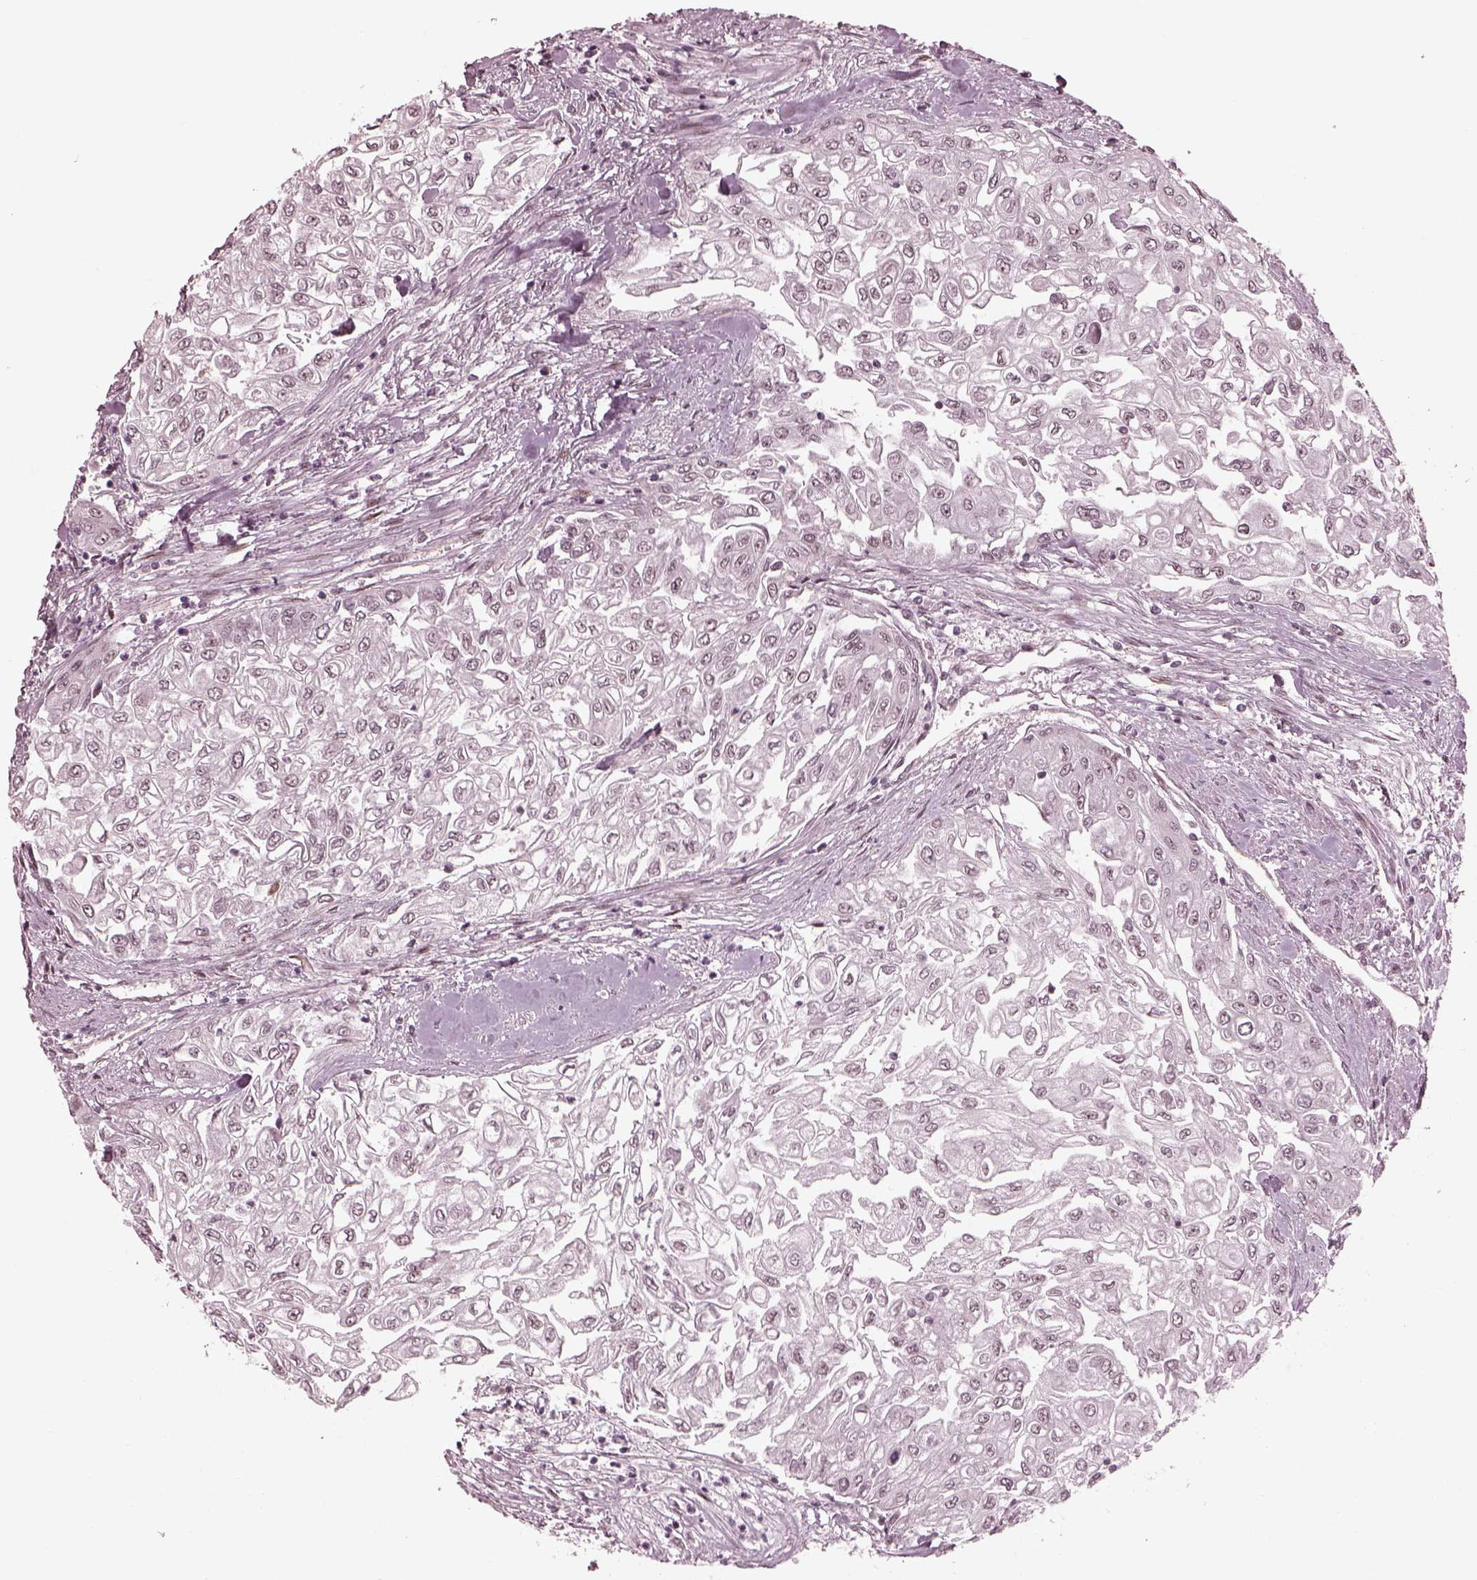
{"staining": {"intensity": "negative", "quantity": "none", "location": "none"}, "tissue": "urothelial cancer", "cell_type": "Tumor cells", "image_type": "cancer", "snomed": [{"axis": "morphology", "description": "Urothelial carcinoma, High grade"}, {"axis": "topography", "description": "Urinary bladder"}], "caption": "This is a histopathology image of immunohistochemistry (IHC) staining of urothelial carcinoma (high-grade), which shows no positivity in tumor cells. Brightfield microscopy of IHC stained with DAB (brown) and hematoxylin (blue), captured at high magnification.", "gene": "TRIB3", "patient": {"sex": "male", "age": 62}}